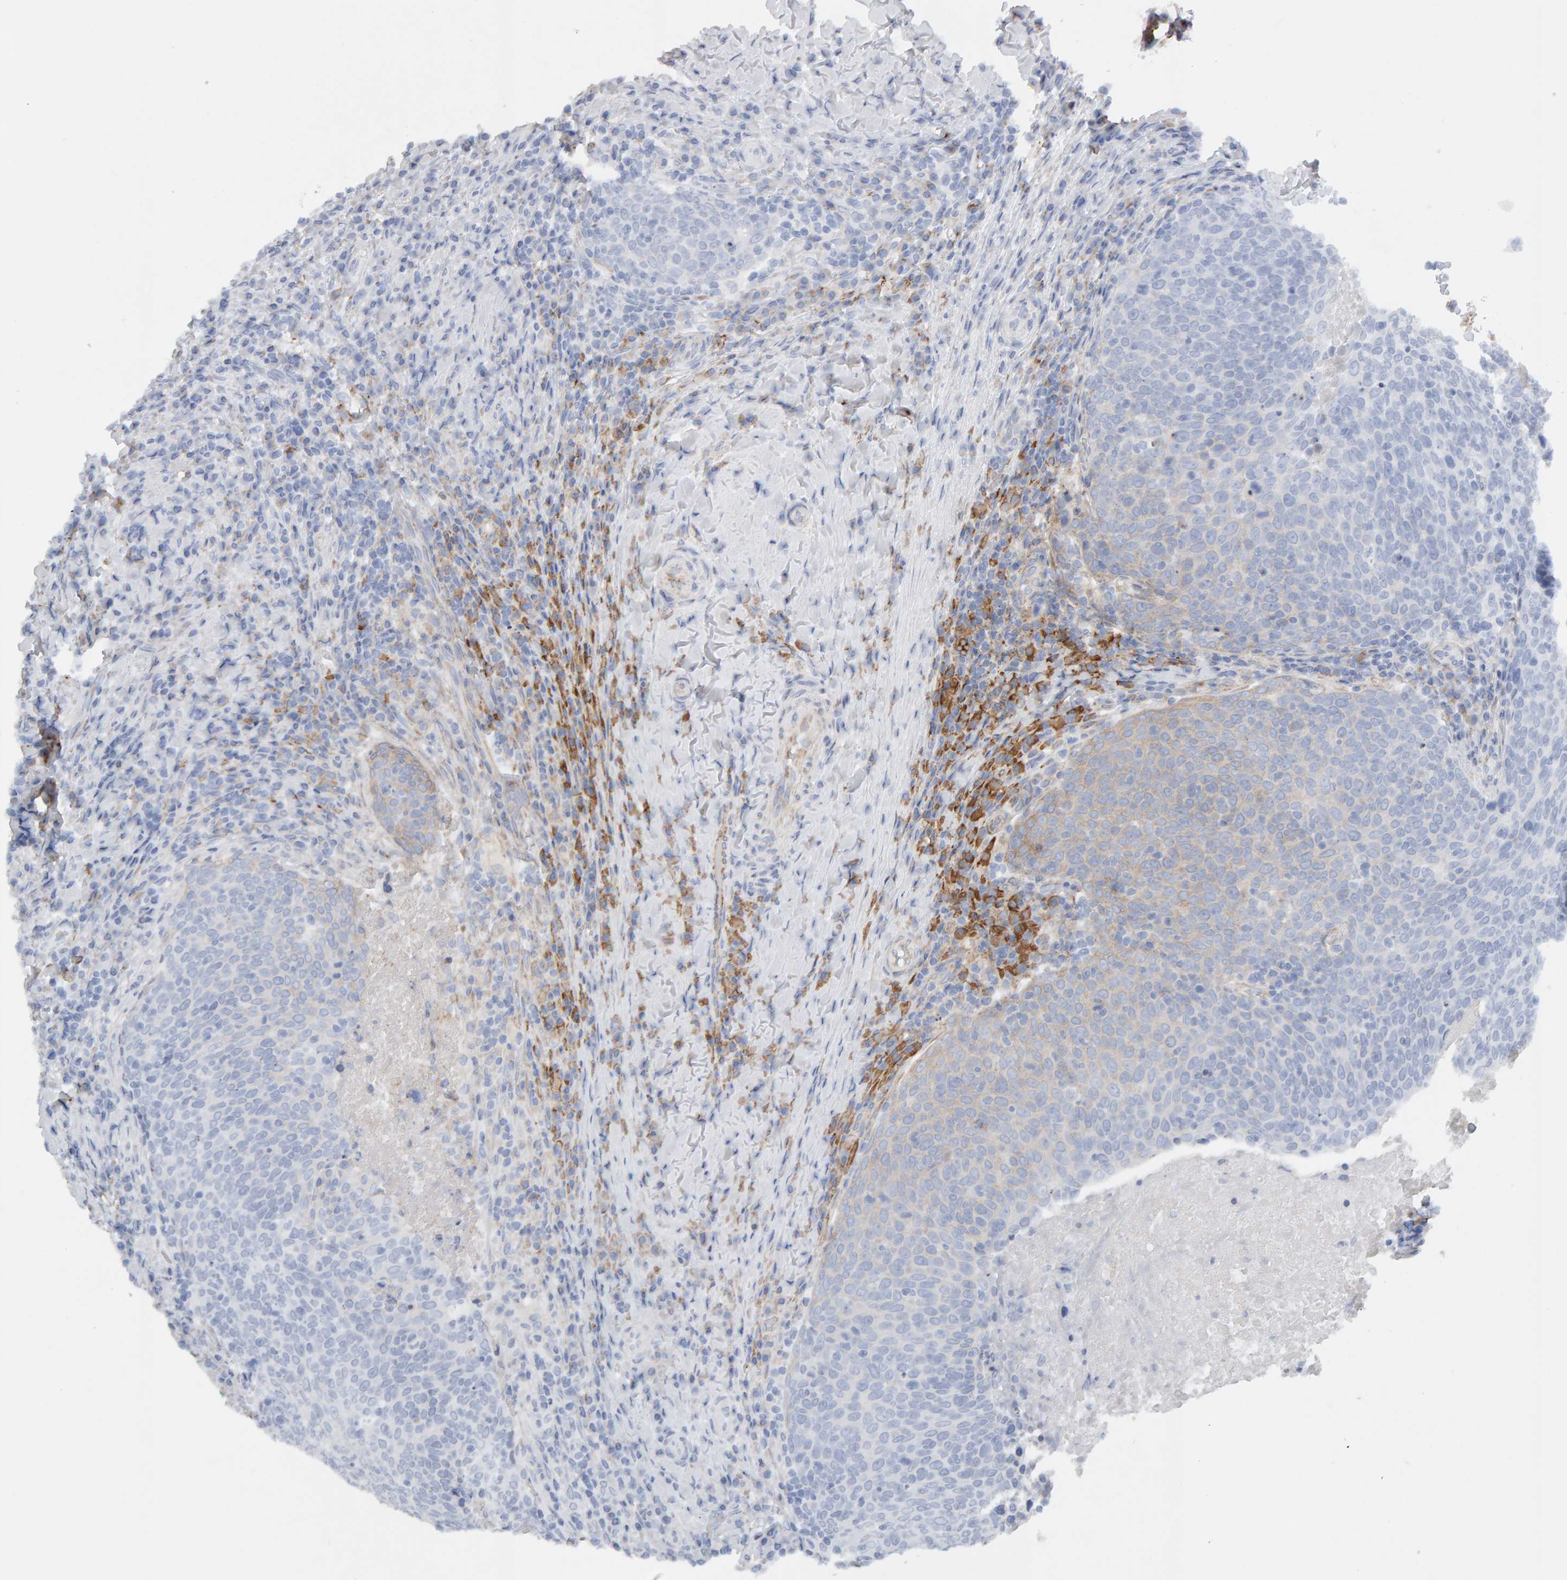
{"staining": {"intensity": "weak", "quantity": "<25%", "location": "cytoplasmic/membranous"}, "tissue": "head and neck cancer", "cell_type": "Tumor cells", "image_type": "cancer", "snomed": [{"axis": "morphology", "description": "Squamous cell carcinoma, NOS"}, {"axis": "morphology", "description": "Squamous cell carcinoma, metastatic, NOS"}, {"axis": "topography", "description": "Lymph node"}, {"axis": "topography", "description": "Head-Neck"}], "caption": "High magnification brightfield microscopy of metastatic squamous cell carcinoma (head and neck) stained with DAB (3,3'-diaminobenzidine) (brown) and counterstained with hematoxylin (blue): tumor cells show no significant staining.", "gene": "ENGASE", "patient": {"sex": "male", "age": 62}}